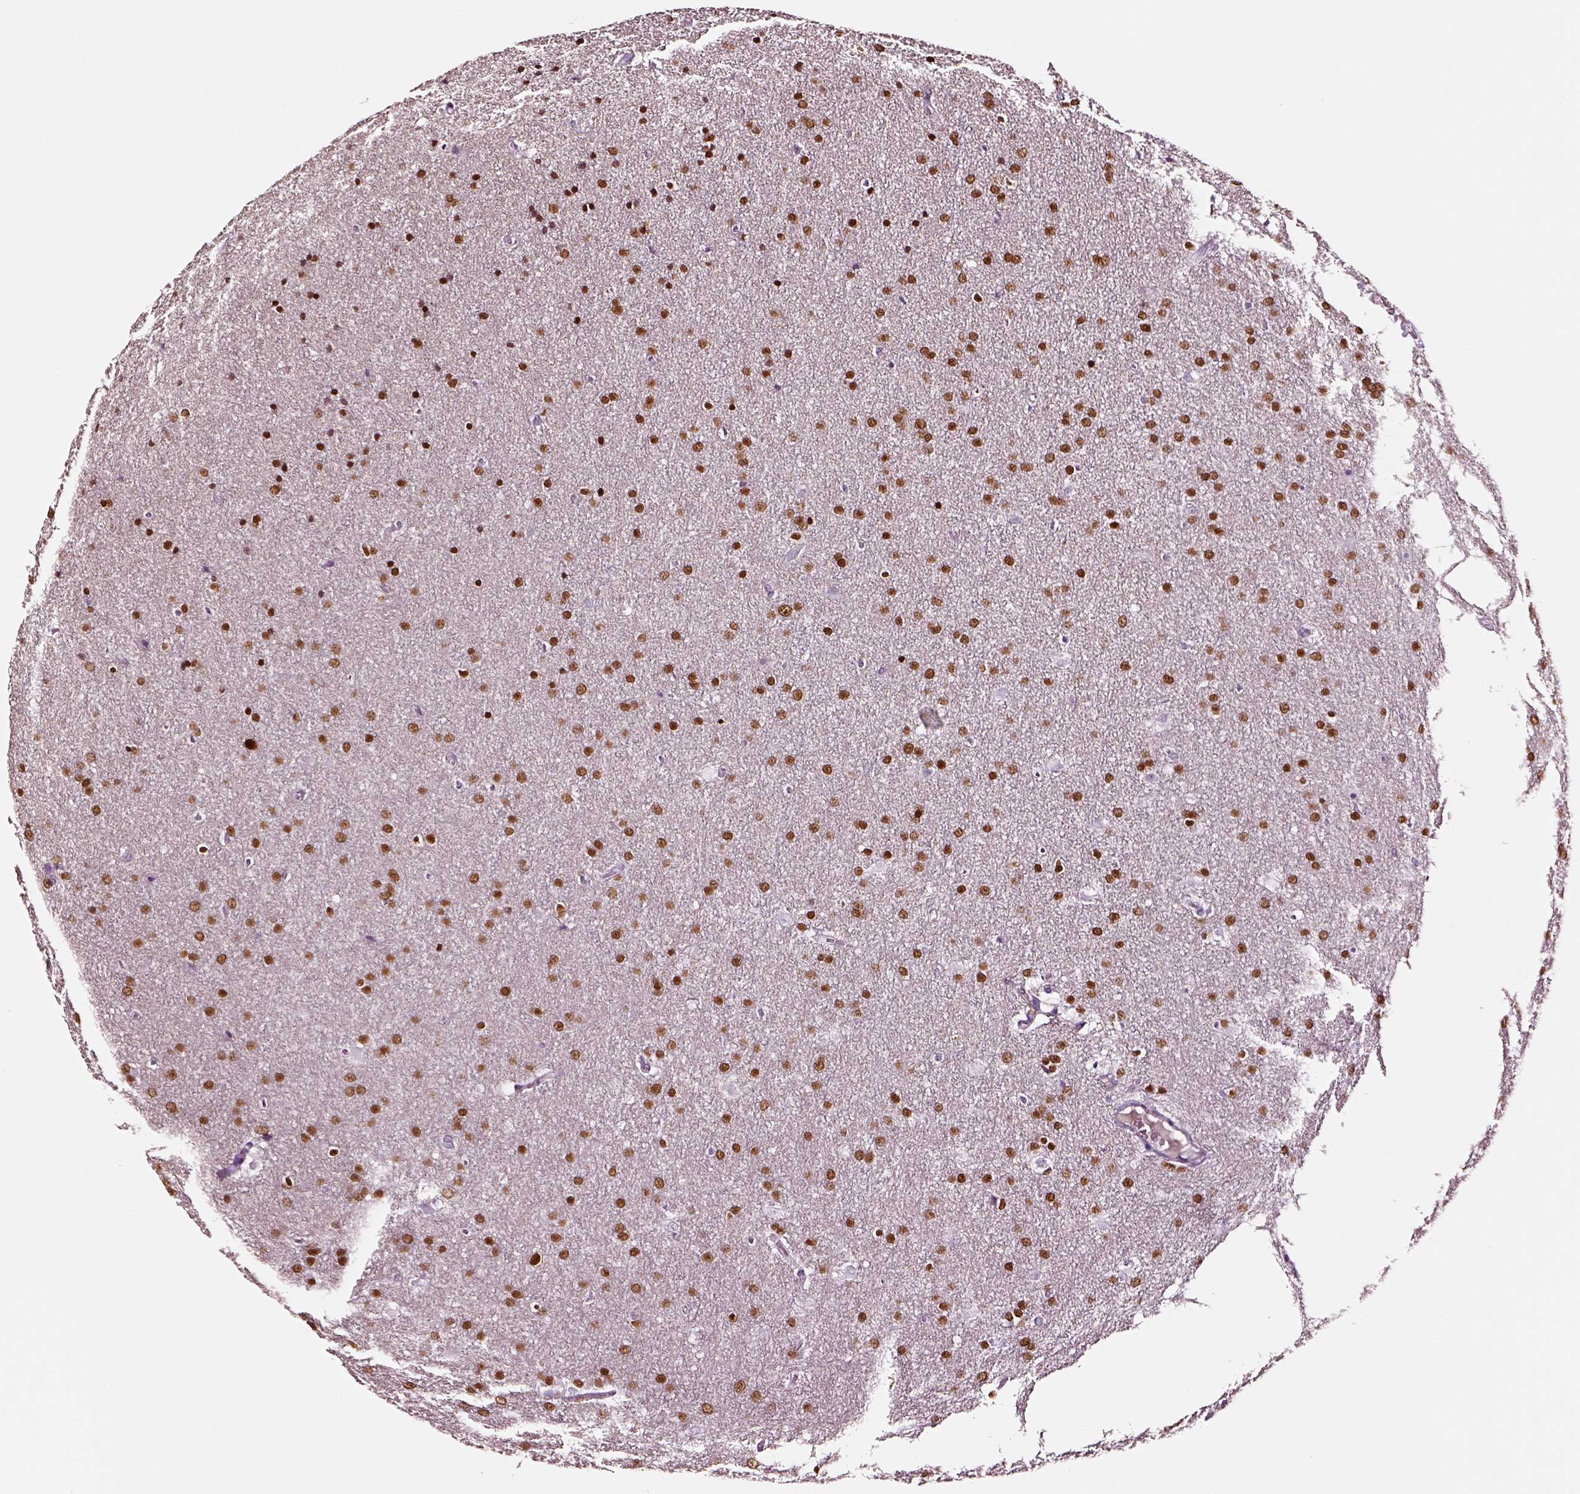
{"staining": {"intensity": "moderate", "quantity": ">75%", "location": "nuclear"}, "tissue": "glioma", "cell_type": "Tumor cells", "image_type": "cancer", "snomed": [{"axis": "morphology", "description": "Glioma, malignant, Low grade"}, {"axis": "topography", "description": "Brain"}], "caption": "Immunohistochemistry (IHC) of glioma reveals medium levels of moderate nuclear positivity in about >75% of tumor cells. The protein of interest is shown in brown color, while the nuclei are stained blue.", "gene": "SOX10", "patient": {"sex": "female", "age": 32}}